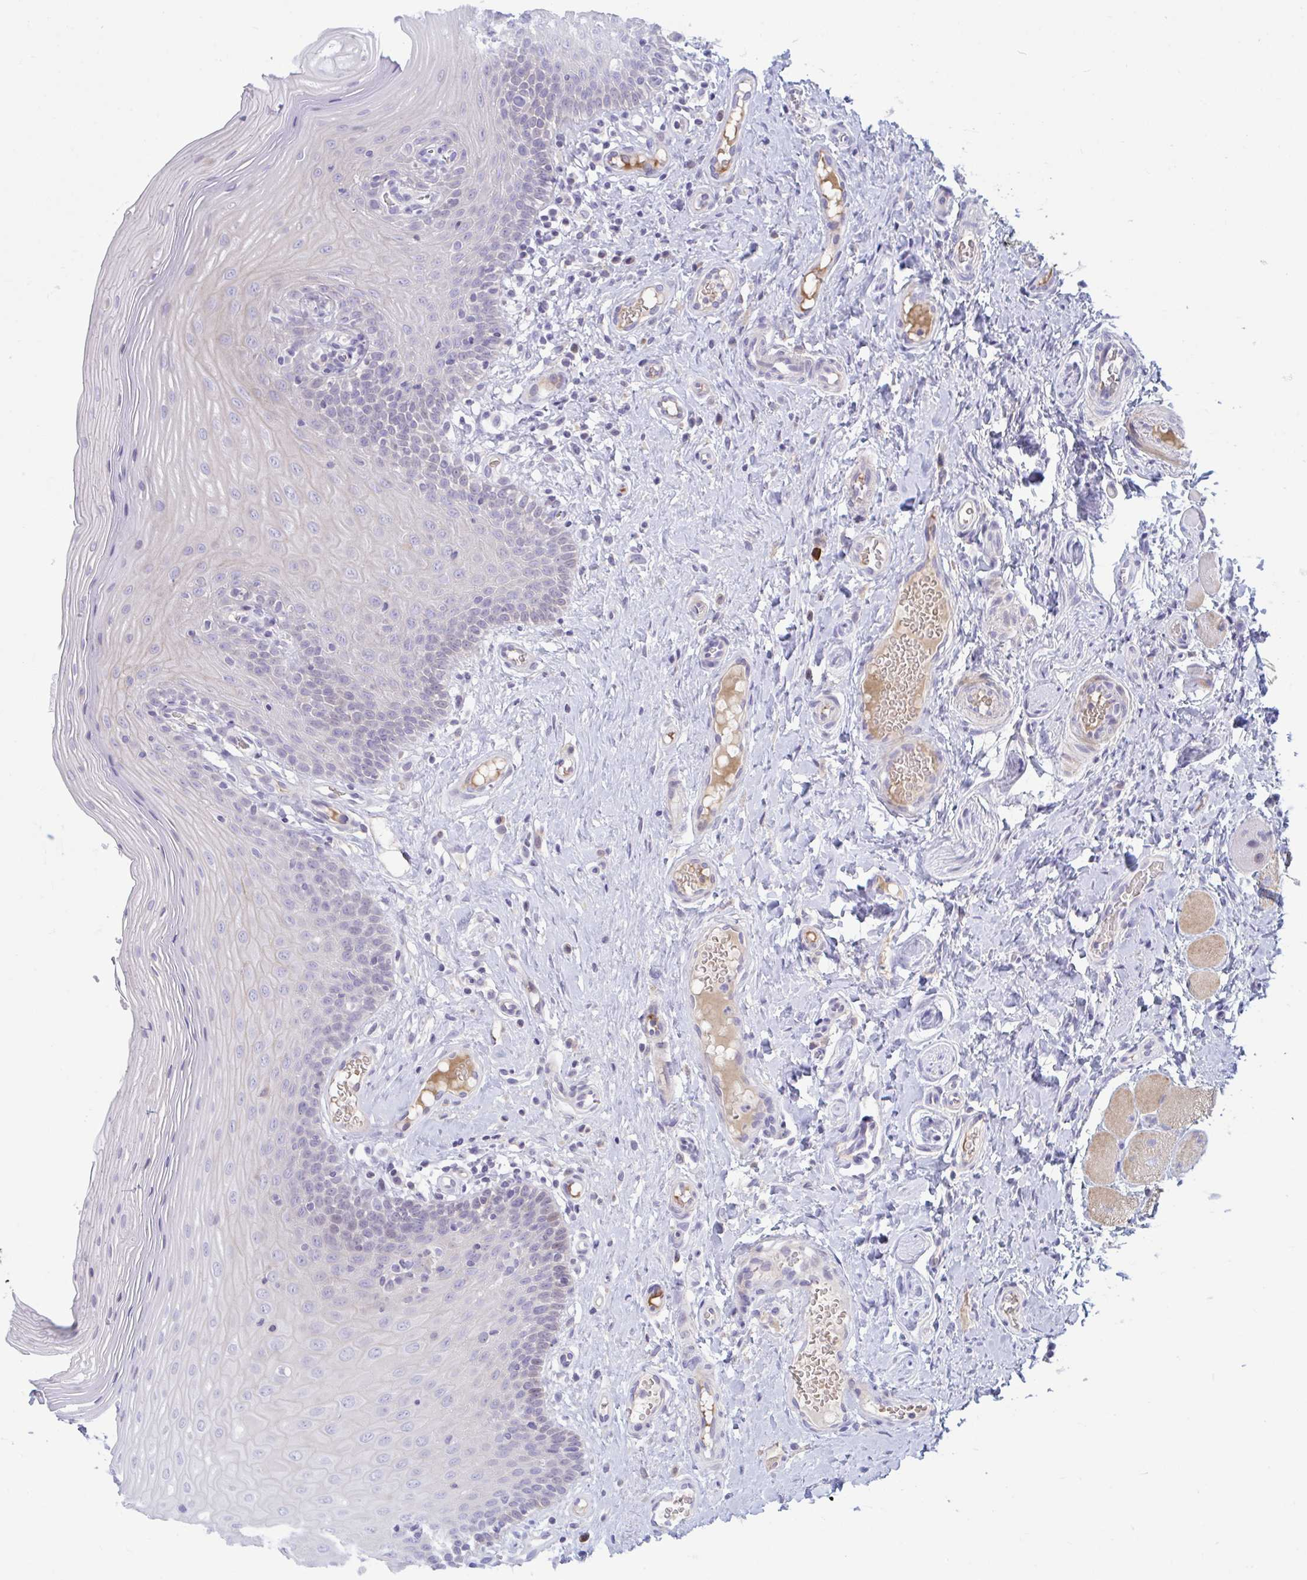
{"staining": {"intensity": "negative", "quantity": "none", "location": "none"}, "tissue": "oral mucosa", "cell_type": "Squamous epithelial cells", "image_type": "normal", "snomed": [{"axis": "morphology", "description": "Normal tissue, NOS"}, {"axis": "topography", "description": "Oral tissue"}, {"axis": "topography", "description": "Tounge, NOS"}], "caption": "High power microscopy photomicrograph of an IHC micrograph of normal oral mucosa, revealing no significant expression in squamous epithelial cells.", "gene": "VWC2", "patient": {"sex": "female", "age": 58}}